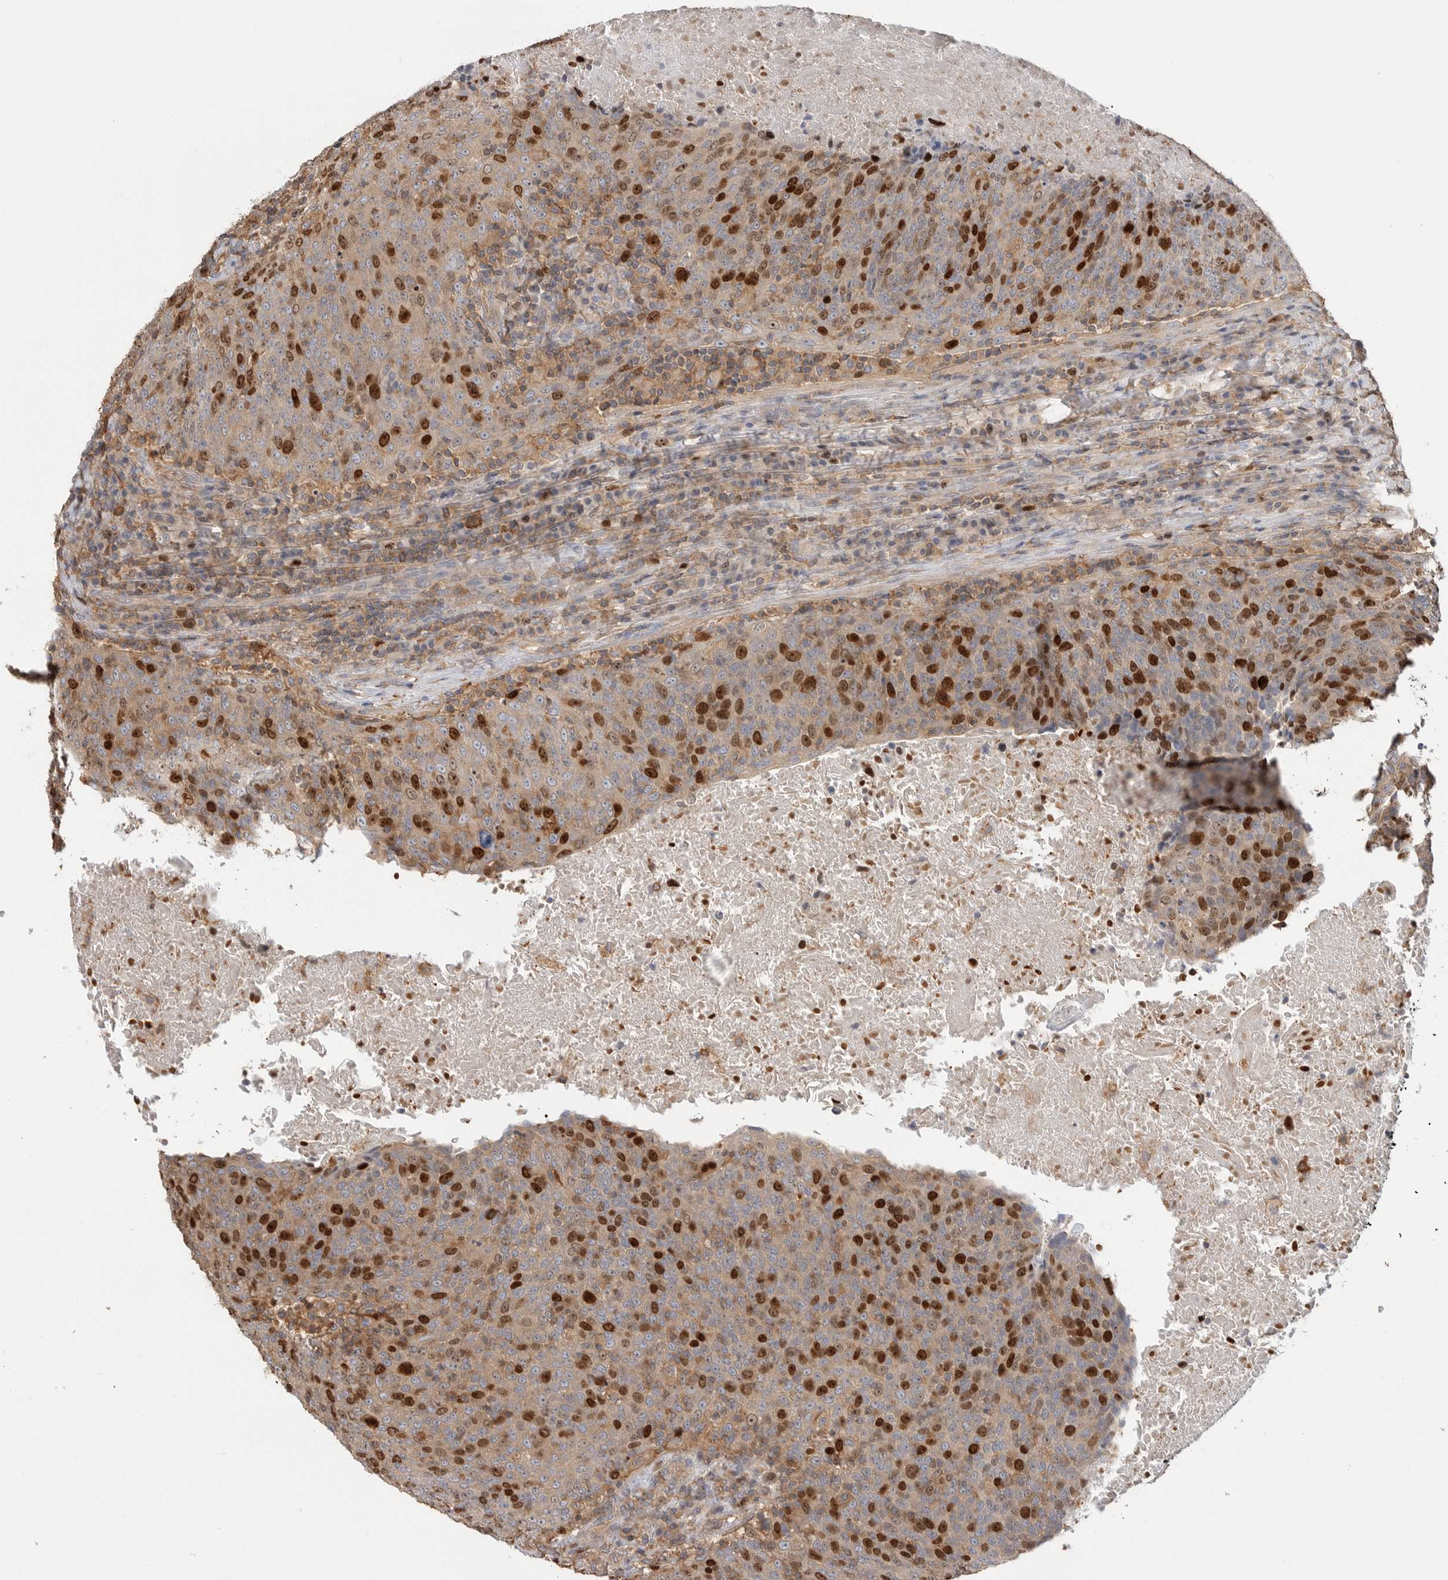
{"staining": {"intensity": "strong", "quantity": "25%-75%", "location": "nuclear"}, "tissue": "head and neck cancer", "cell_type": "Tumor cells", "image_type": "cancer", "snomed": [{"axis": "morphology", "description": "Squamous cell carcinoma, NOS"}, {"axis": "morphology", "description": "Squamous cell carcinoma, metastatic, NOS"}, {"axis": "topography", "description": "Lymph node"}, {"axis": "topography", "description": "Head-Neck"}], "caption": "Head and neck cancer (metastatic squamous cell carcinoma) was stained to show a protein in brown. There is high levels of strong nuclear staining in about 25%-75% of tumor cells. (Stains: DAB in brown, nuclei in blue, Microscopy: brightfield microscopy at high magnification).", "gene": "TOP2A", "patient": {"sex": "male", "age": 62}}